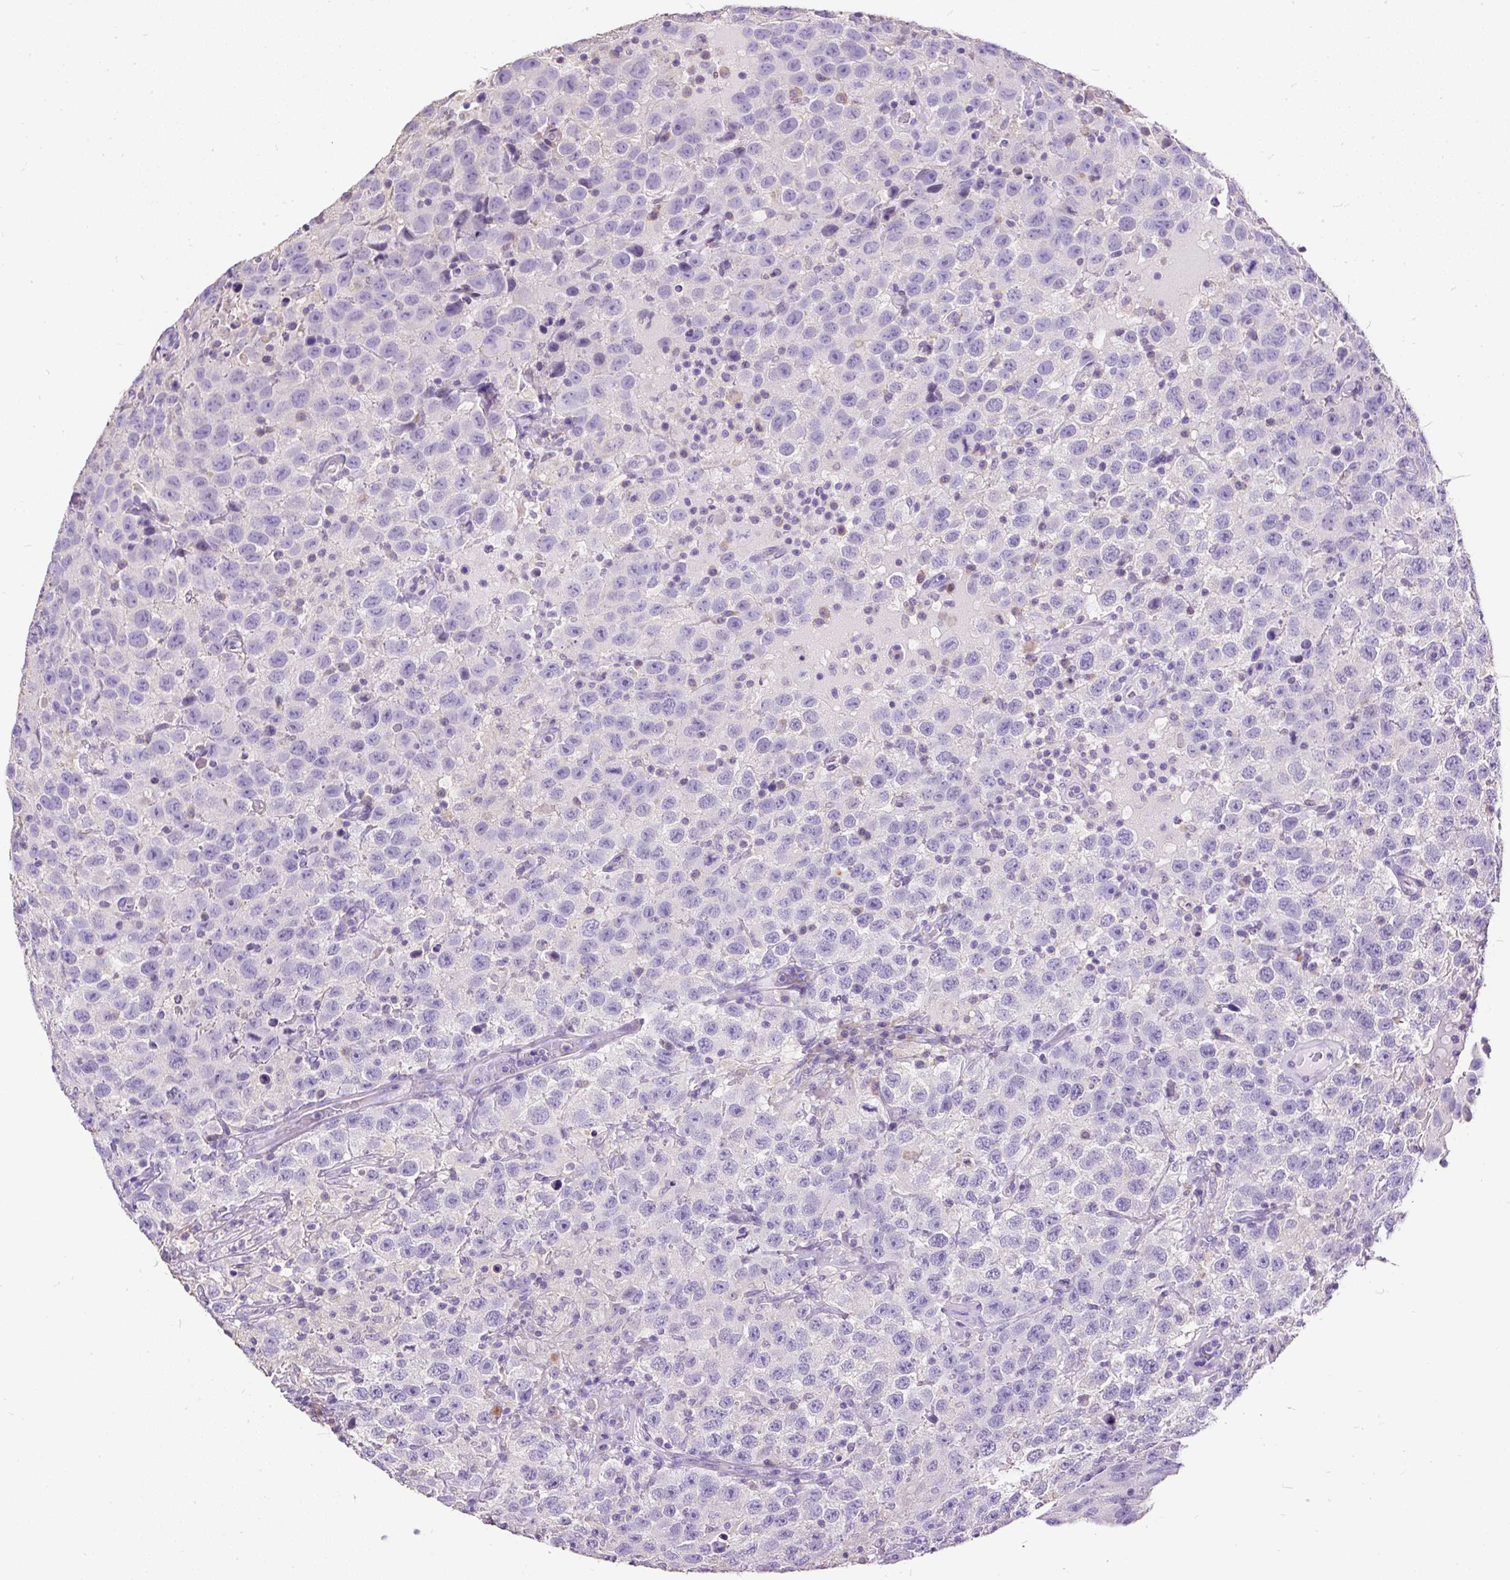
{"staining": {"intensity": "weak", "quantity": "<25%", "location": "cytoplasmic/membranous"}, "tissue": "testis cancer", "cell_type": "Tumor cells", "image_type": "cancer", "snomed": [{"axis": "morphology", "description": "Seminoma, NOS"}, {"axis": "topography", "description": "Testis"}], "caption": "Immunohistochemistry photomicrograph of neoplastic tissue: human testis cancer stained with DAB (3,3'-diaminobenzidine) exhibits no significant protein expression in tumor cells.", "gene": "GBX1", "patient": {"sex": "male", "age": 41}}